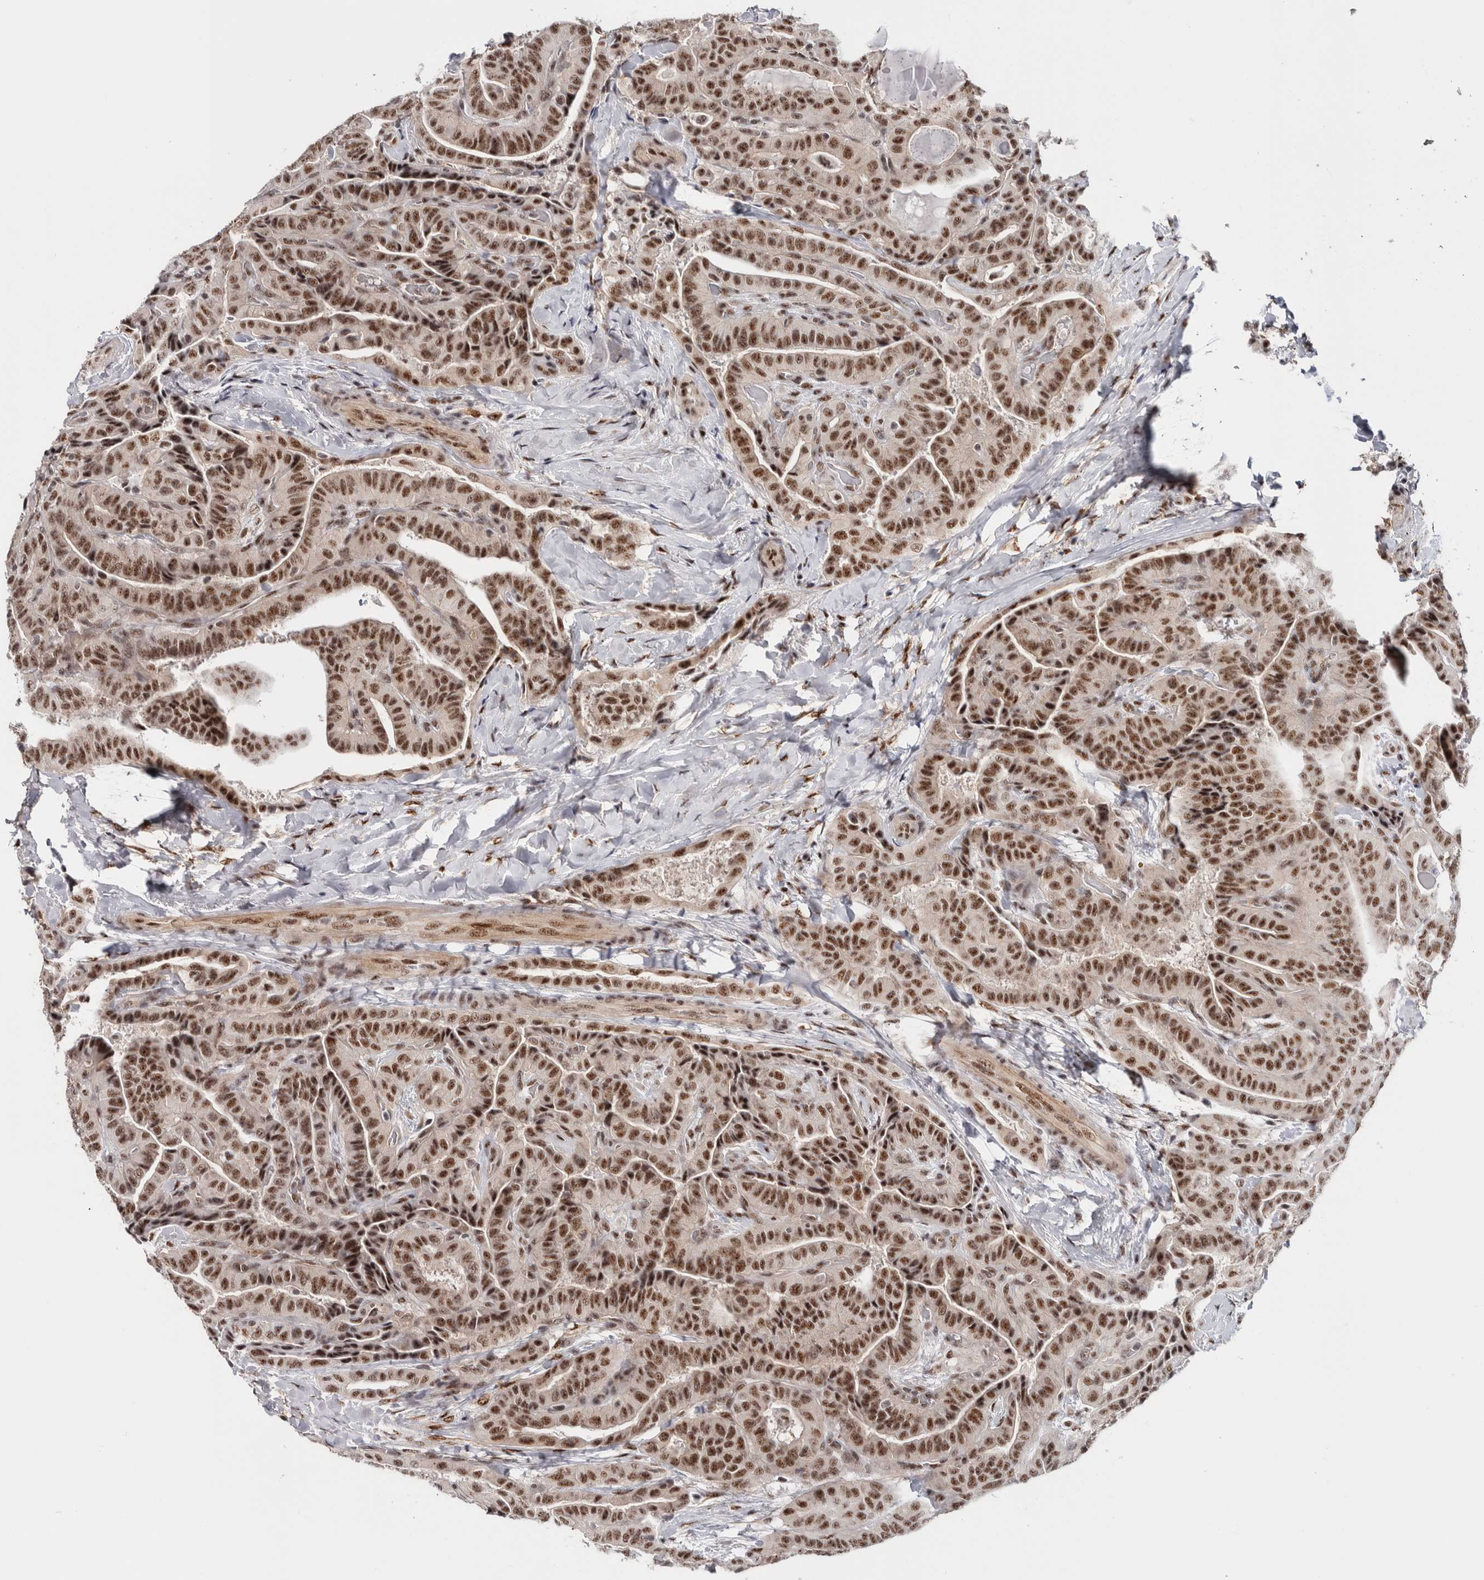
{"staining": {"intensity": "strong", "quantity": ">75%", "location": "nuclear"}, "tissue": "thyroid cancer", "cell_type": "Tumor cells", "image_type": "cancer", "snomed": [{"axis": "morphology", "description": "Papillary adenocarcinoma, NOS"}, {"axis": "topography", "description": "Thyroid gland"}], "caption": "Thyroid papillary adenocarcinoma stained with DAB IHC reveals high levels of strong nuclear positivity in about >75% of tumor cells.", "gene": "MKNK1", "patient": {"sex": "male", "age": 77}}